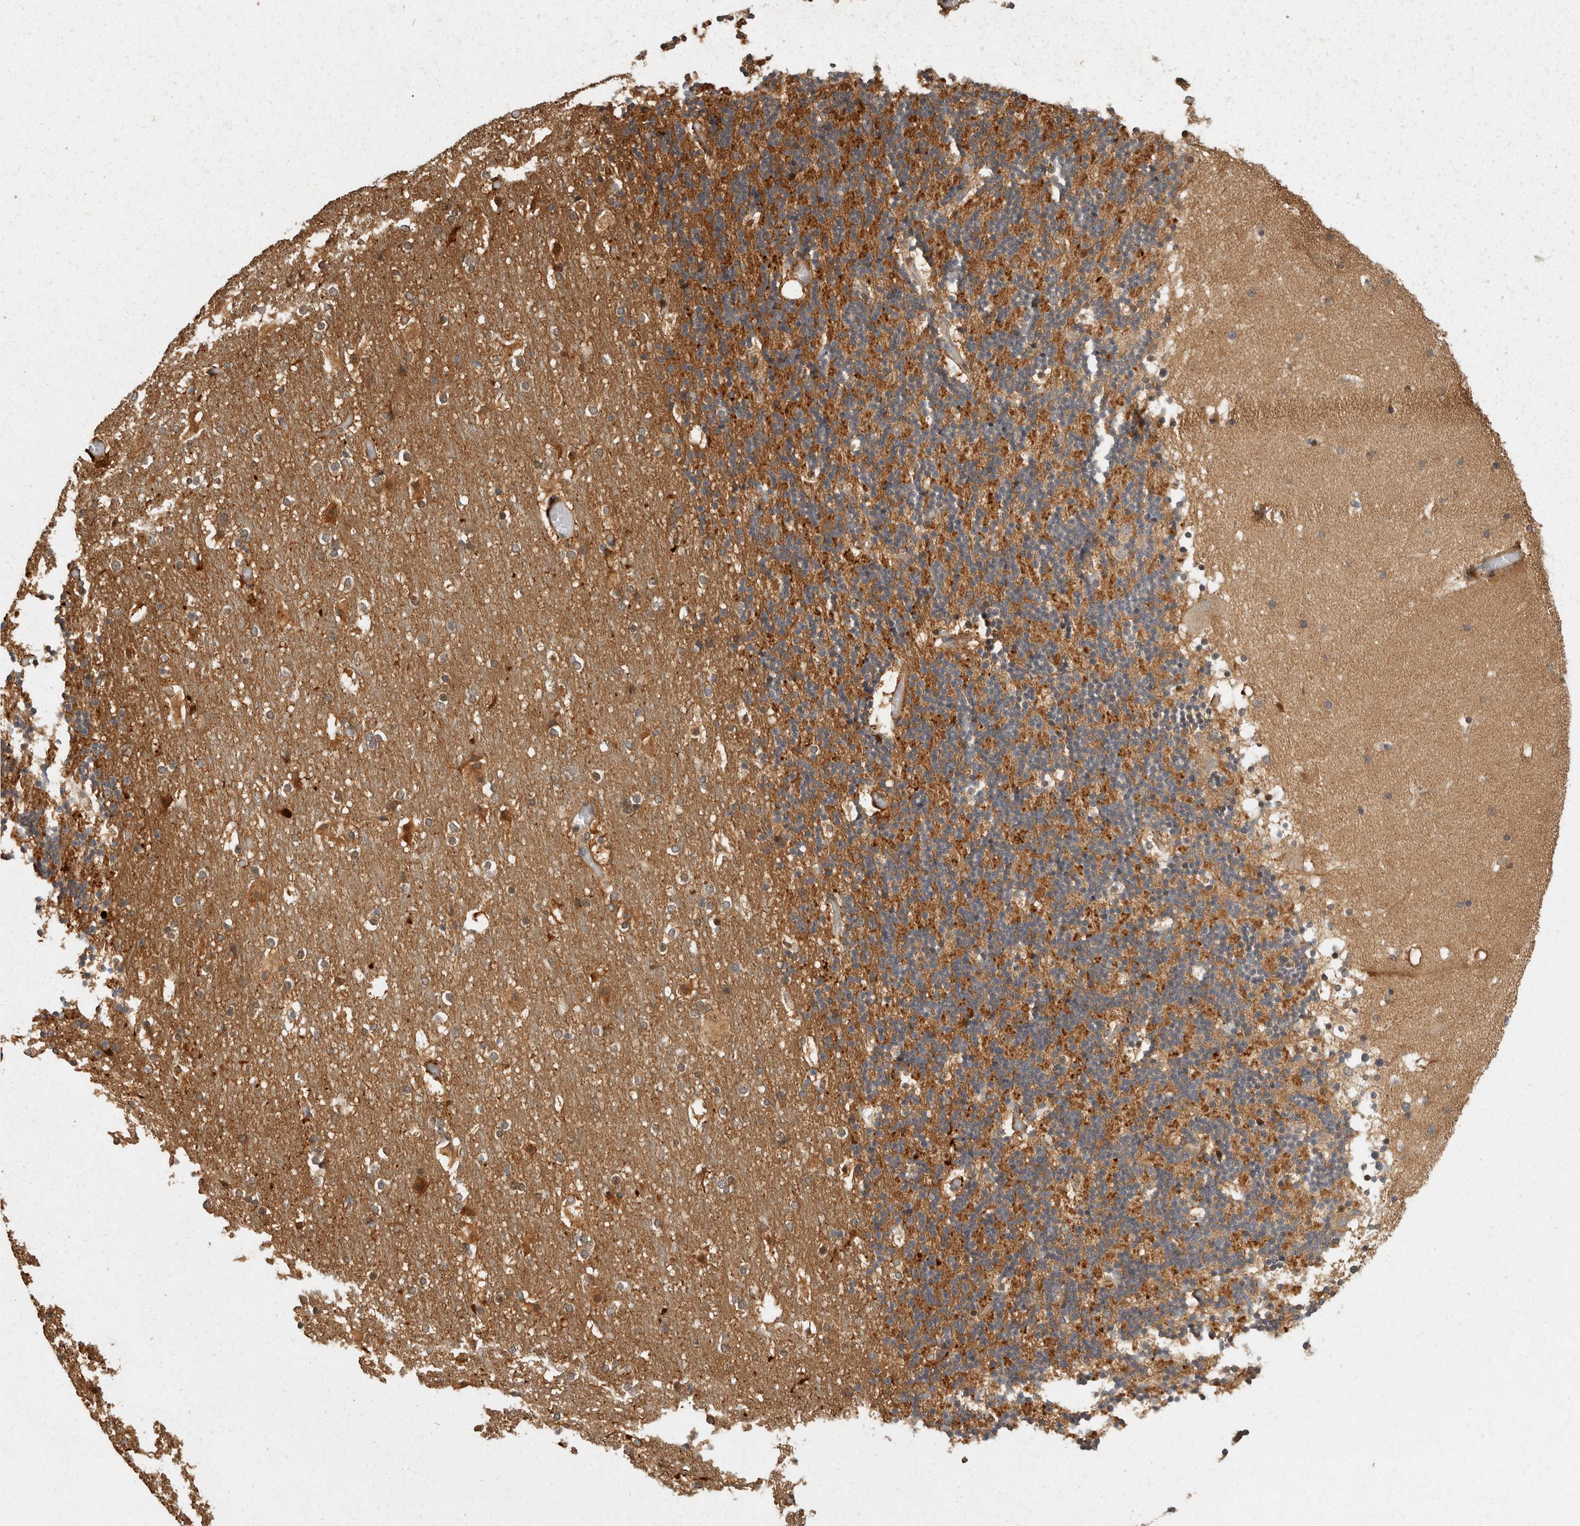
{"staining": {"intensity": "moderate", "quantity": ">75%", "location": "cytoplasmic/membranous"}, "tissue": "cerebellum", "cell_type": "Cells in granular layer", "image_type": "normal", "snomed": [{"axis": "morphology", "description": "Normal tissue, NOS"}, {"axis": "topography", "description": "Cerebellum"}], "caption": "A medium amount of moderate cytoplasmic/membranous staining is identified in approximately >75% of cells in granular layer in normal cerebellum. The staining was performed using DAB to visualize the protein expression in brown, while the nuclei were stained in blue with hematoxylin (Magnification: 20x).", "gene": "SWT1", "patient": {"sex": "male", "age": 57}}